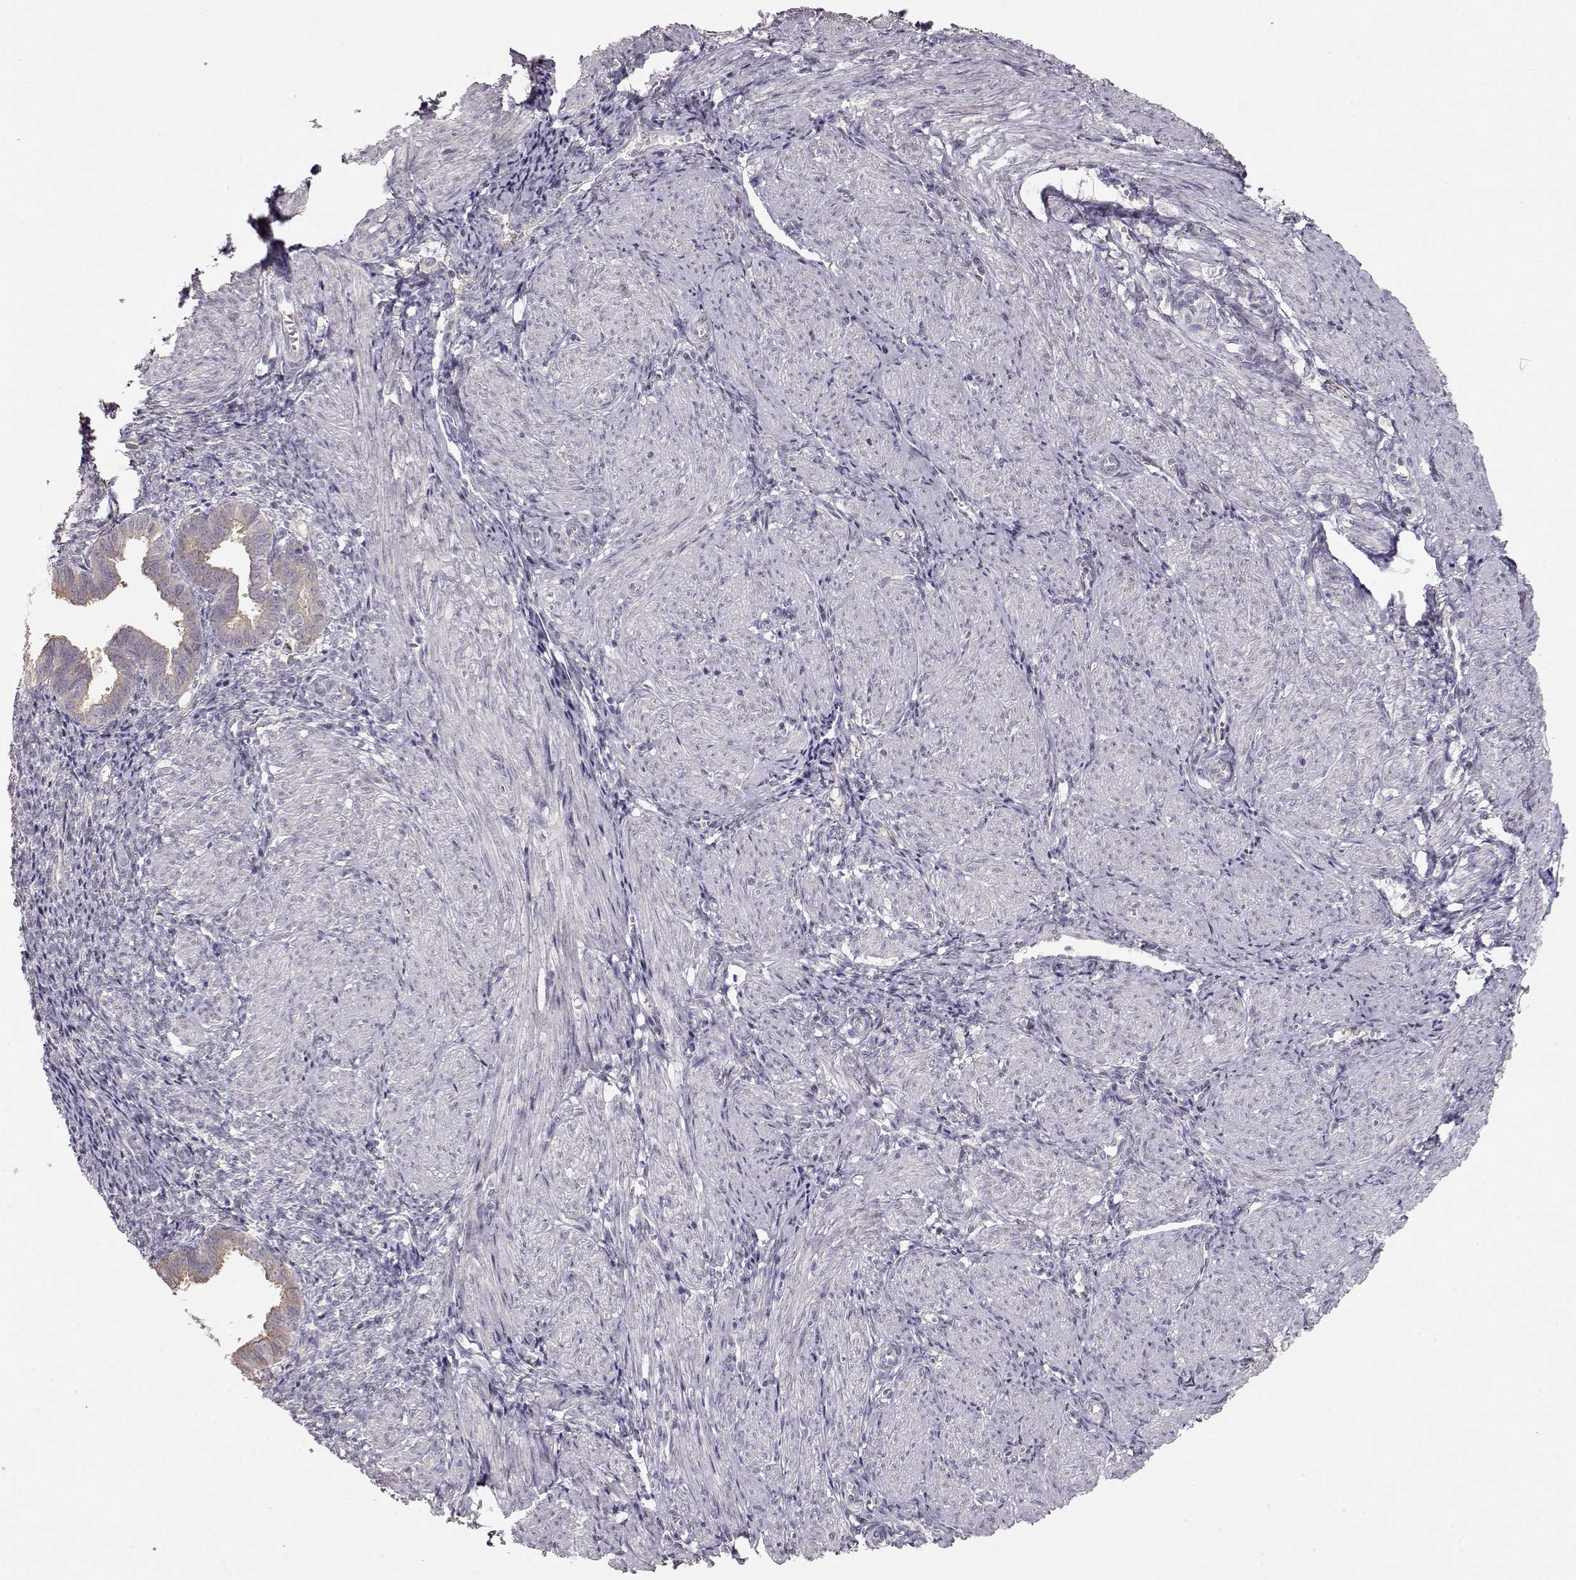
{"staining": {"intensity": "negative", "quantity": "none", "location": "none"}, "tissue": "endometrium", "cell_type": "Cells in endometrial stroma", "image_type": "normal", "snomed": [{"axis": "morphology", "description": "Normal tissue, NOS"}, {"axis": "topography", "description": "Endometrium"}], "caption": "Immunohistochemistry histopathology image of benign endometrium: human endometrium stained with DAB demonstrates no significant protein expression in cells in endometrial stroma. The staining was performed using DAB (3,3'-diaminobenzidine) to visualize the protein expression in brown, while the nuclei were stained in blue with hematoxylin (Magnification: 20x).", "gene": "ARHGAP8", "patient": {"sex": "female", "age": 37}}